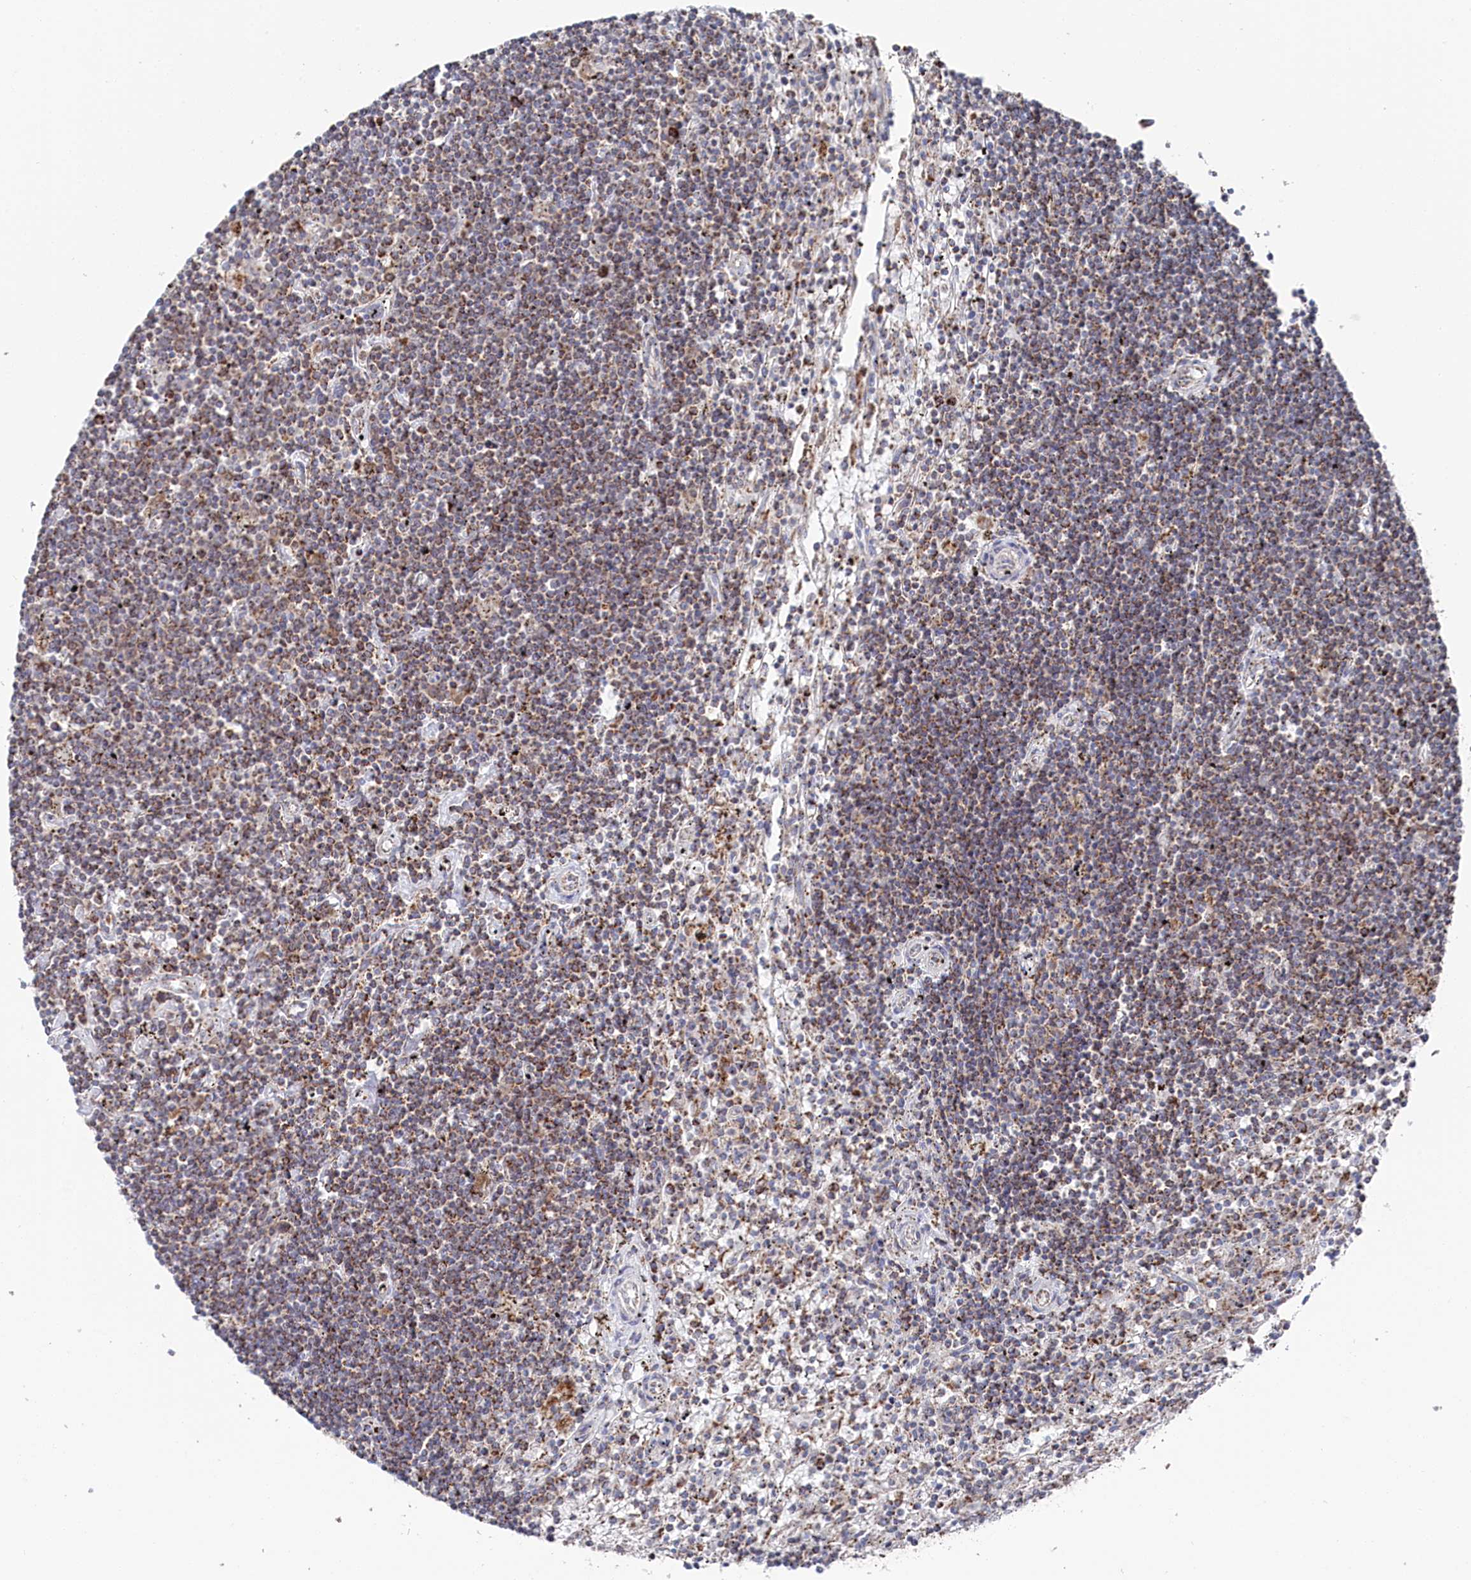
{"staining": {"intensity": "moderate", "quantity": "25%-75%", "location": "cytoplasmic/membranous"}, "tissue": "lymphoma", "cell_type": "Tumor cells", "image_type": "cancer", "snomed": [{"axis": "morphology", "description": "Malignant lymphoma, non-Hodgkin's type, Low grade"}, {"axis": "topography", "description": "Spleen"}], "caption": "Lymphoma stained for a protein shows moderate cytoplasmic/membranous positivity in tumor cells. (brown staining indicates protein expression, while blue staining denotes nuclei).", "gene": "GLS2", "patient": {"sex": "male", "age": 76}}